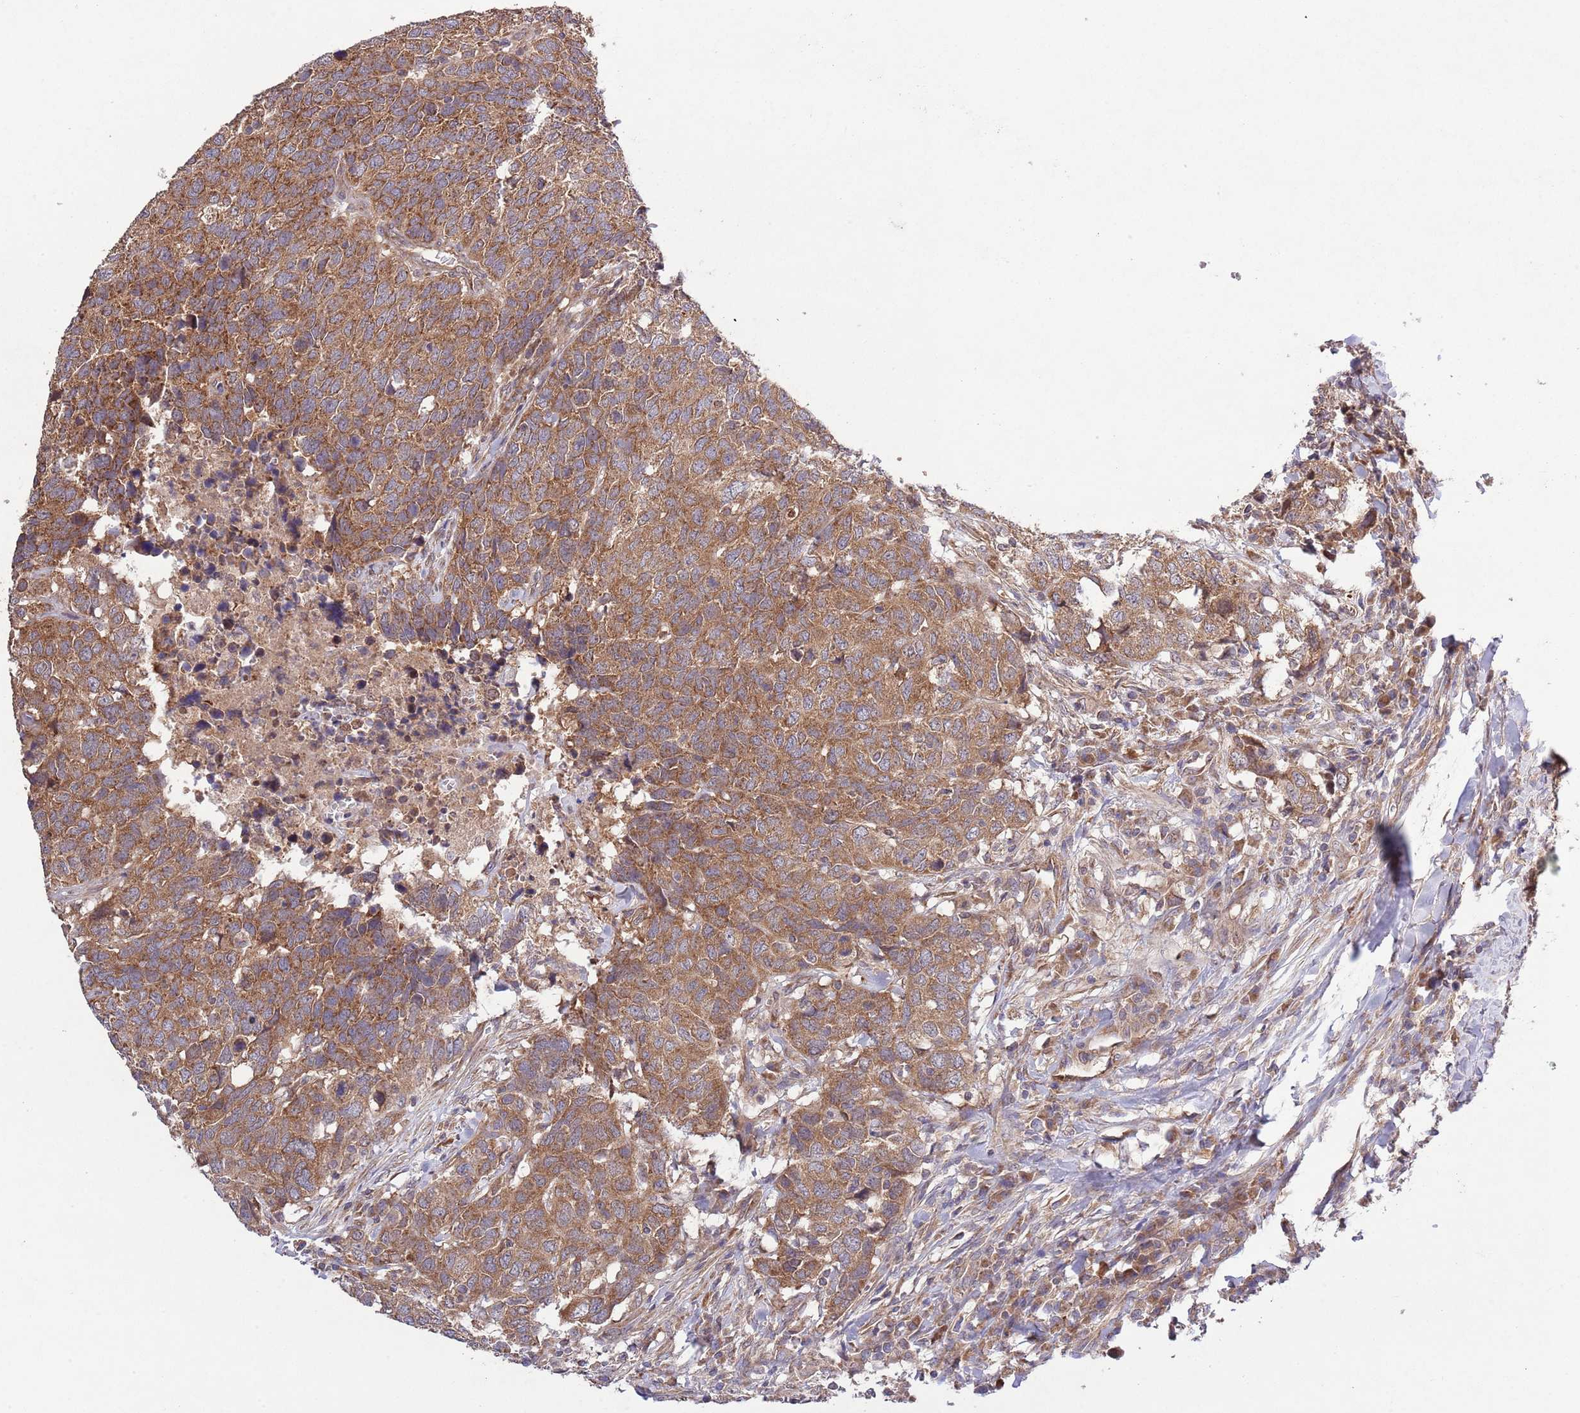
{"staining": {"intensity": "moderate", "quantity": ">75%", "location": "cytoplasmic/membranous"}, "tissue": "head and neck cancer", "cell_type": "Tumor cells", "image_type": "cancer", "snomed": [{"axis": "morphology", "description": "Normal tissue, NOS"}, {"axis": "morphology", "description": "Squamous cell carcinoma, NOS"}, {"axis": "topography", "description": "Skeletal muscle"}, {"axis": "topography", "description": "Vascular tissue"}, {"axis": "topography", "description": "Peripheral nerve tissue"}, {"axis": "topography", "description": "Head-Neck"}], "caption": "About >75% of tumor cells in human head and neck cancer show moderate cytoplasmic/membranous protein expression as visualized by brown immunohistochemical staining.", "gene": "MFNG", "patient": {"sex": "male", "age": 66}}